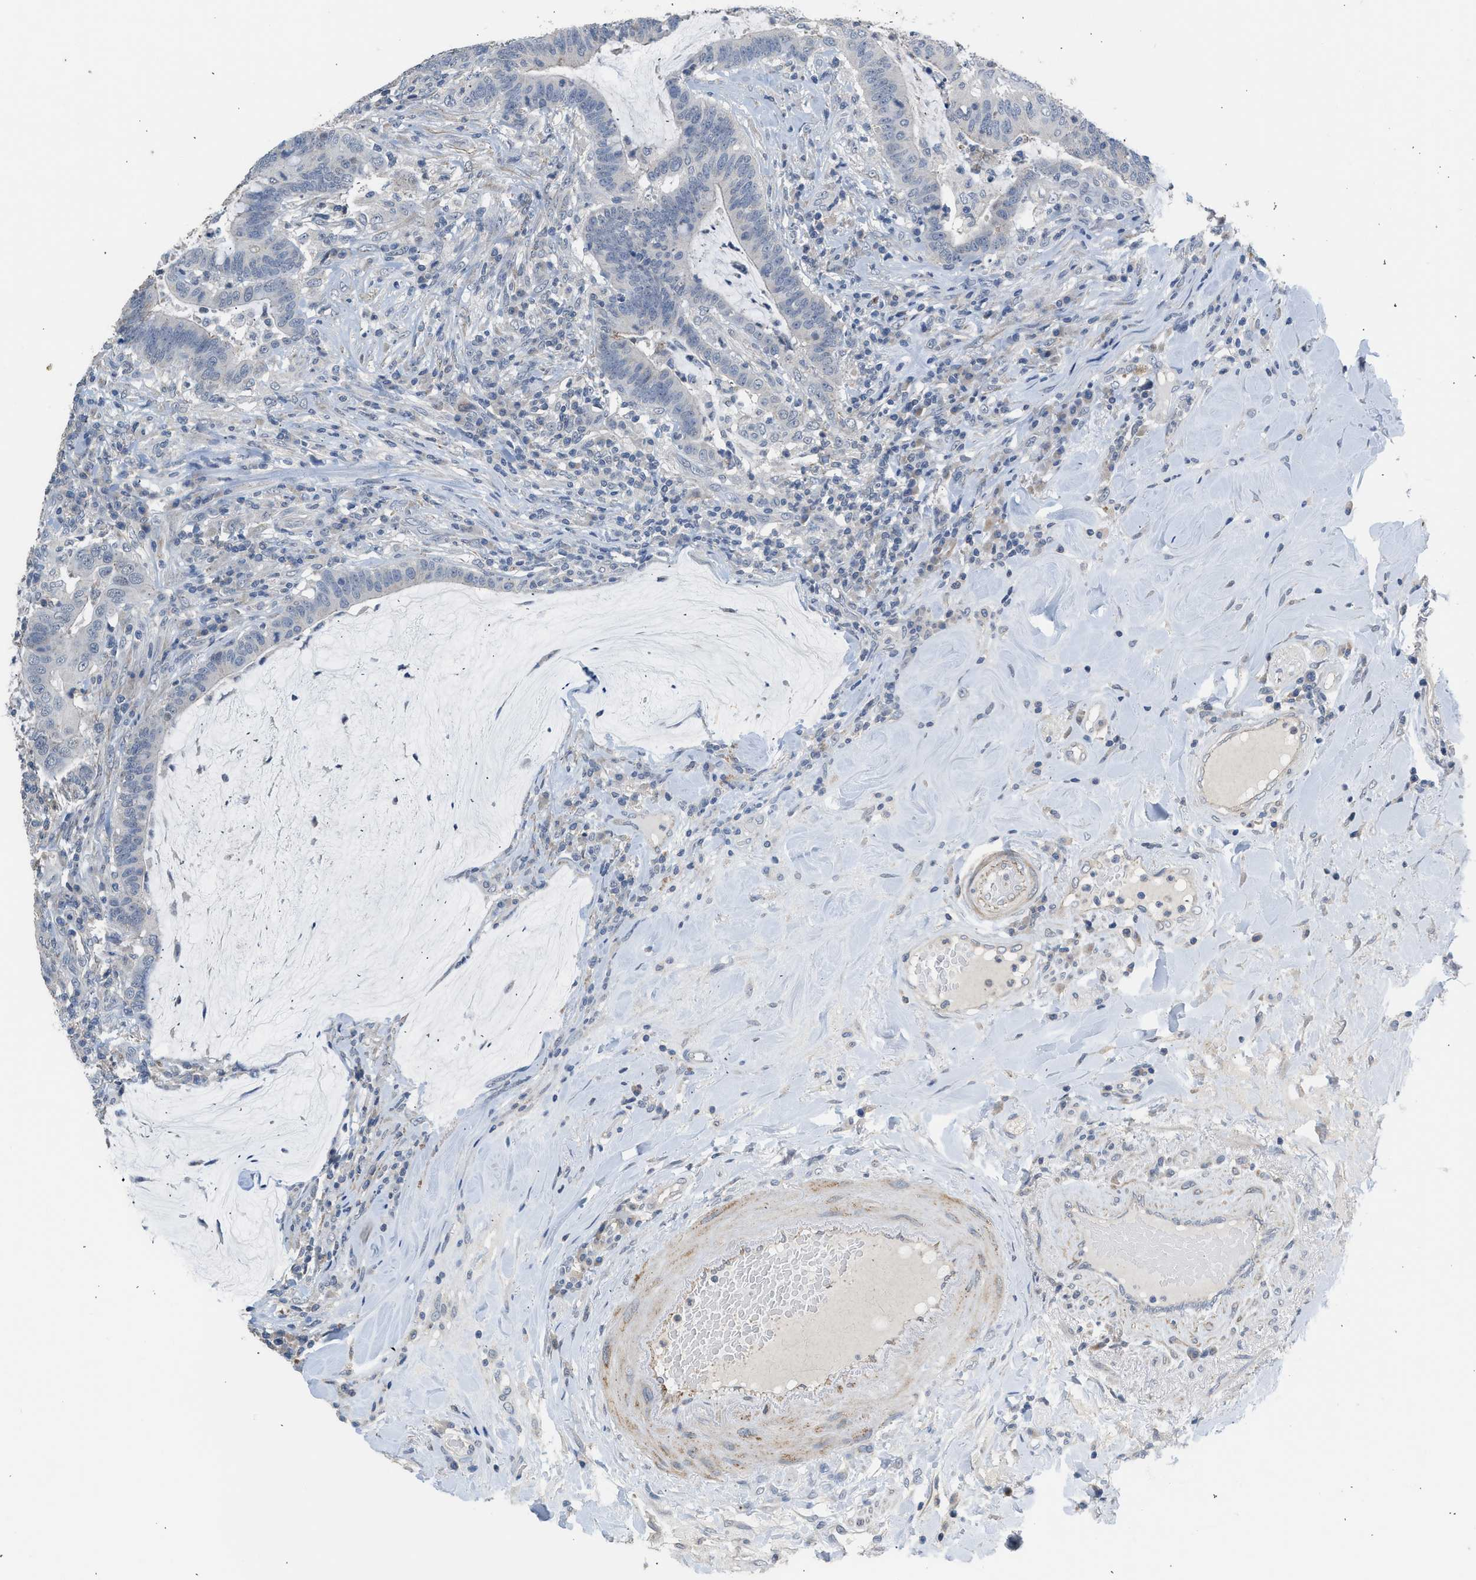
{"staining": {"intensity": "negative", "quantity": "none", "location": "none"}, "tissue": "colorectal cancer", "cell_type": "Tumor cells", "image_type": "cancer", "snomed": [{"axis": "morphology", "description": "Normal tissue, NOS"}, {"axis": "morphology", "description": "Adenocarcinoma, NOS"}, {"axis": "topography", "description": "Colon"}], "caption": "Human colorectal adenocarcinoma stained for a protein using immunohistochemistry shows no positivity in tumor cells.", "gene": "CSF3R", "patient": {"sex": "female", "age": 66}}